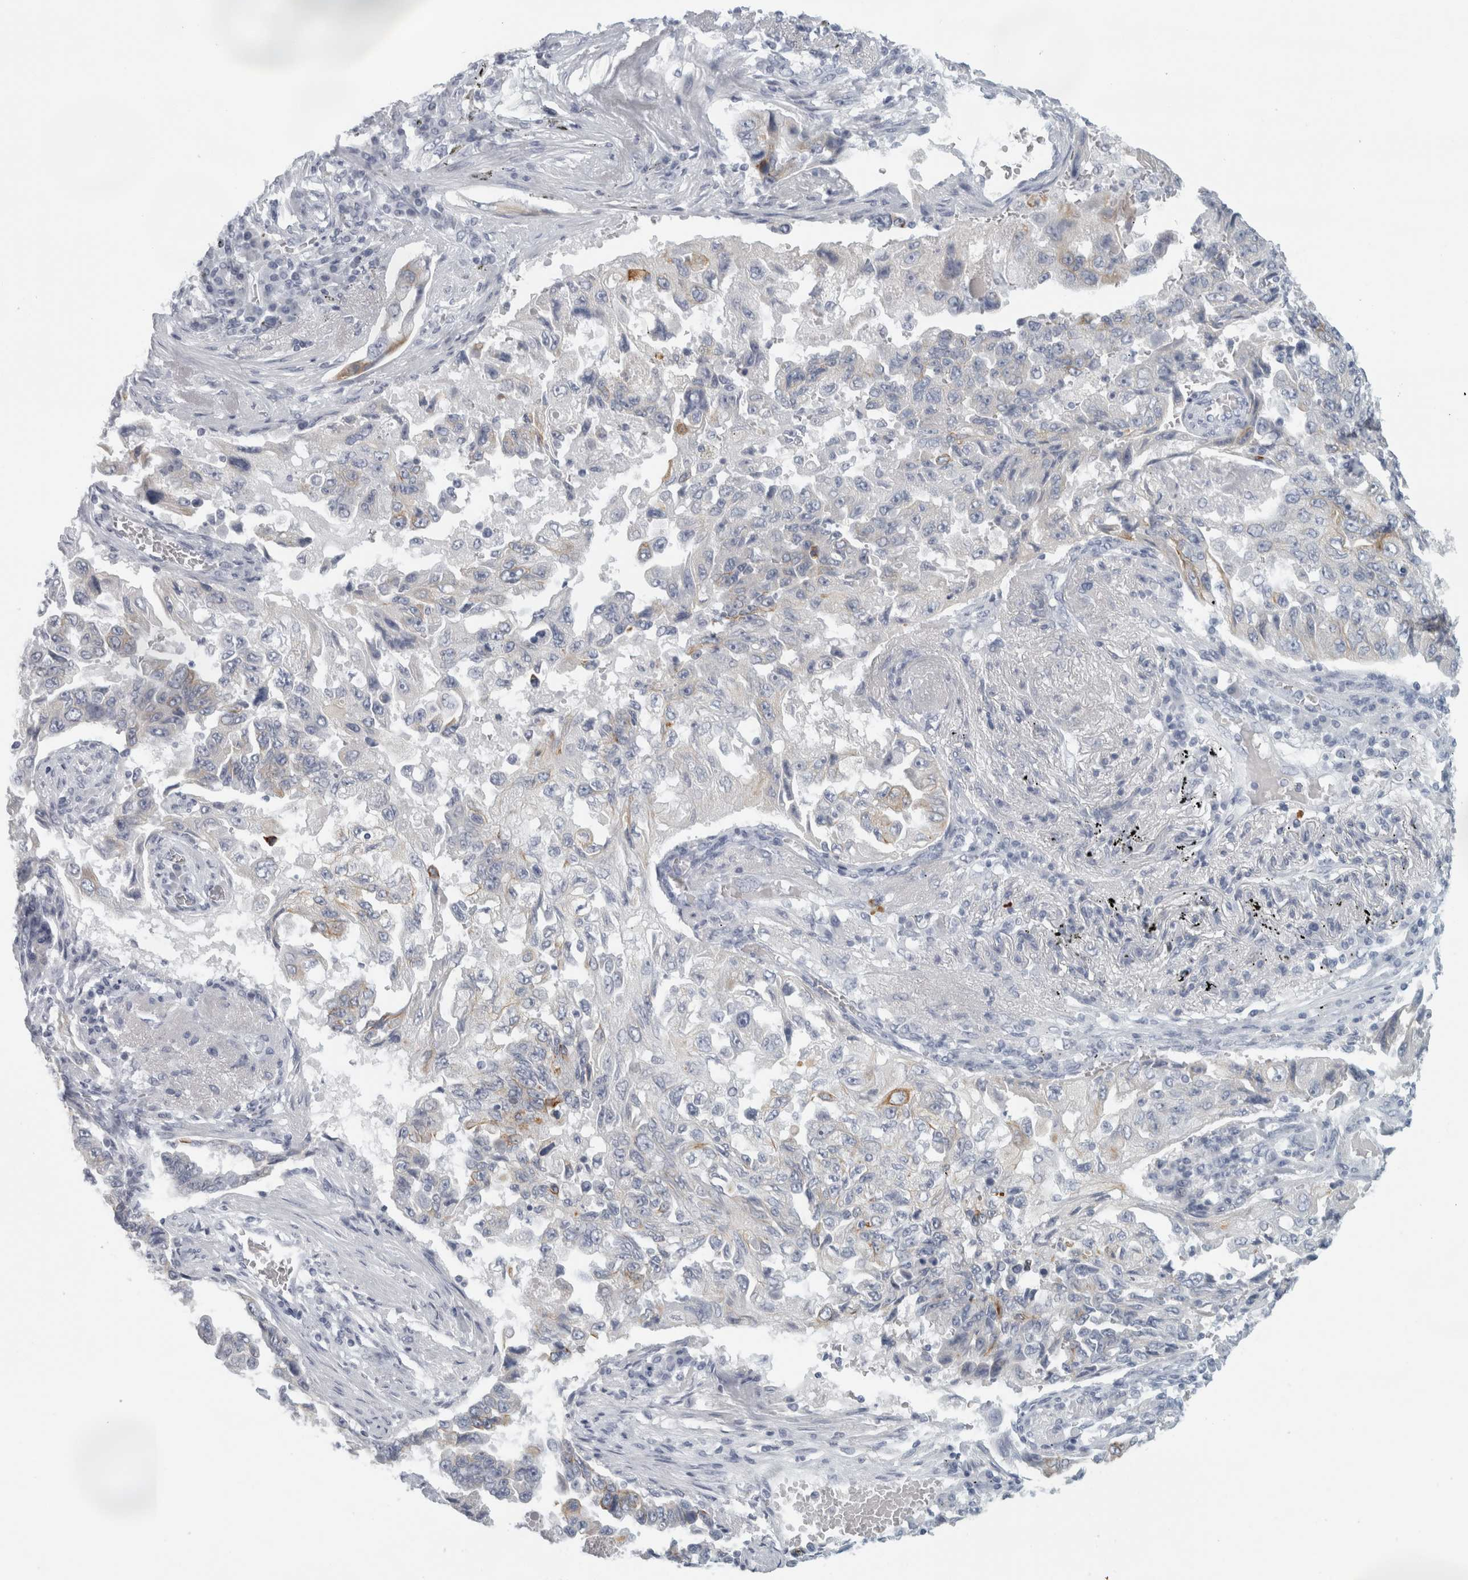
{"staining": {"intensity": "moderate", "quantity": "<25%", "location": "cytoplasmic/membranous"}, "tissue": "lung cancer", "cell_type": "Tumor cells", "image_type": "cancer", "snomed": [{"axis": "morphology", "description": "Adenocarcinoma, NOS"}, {"axis": "topography", "description": "Lung"}], "caption": "Lung cancer (adenocarcinoma) stained with a protein marker exhibits moderate staining in tumor cells.", "gene": "SLC28A3", "patient": {"sex": "female", "age": 51}}